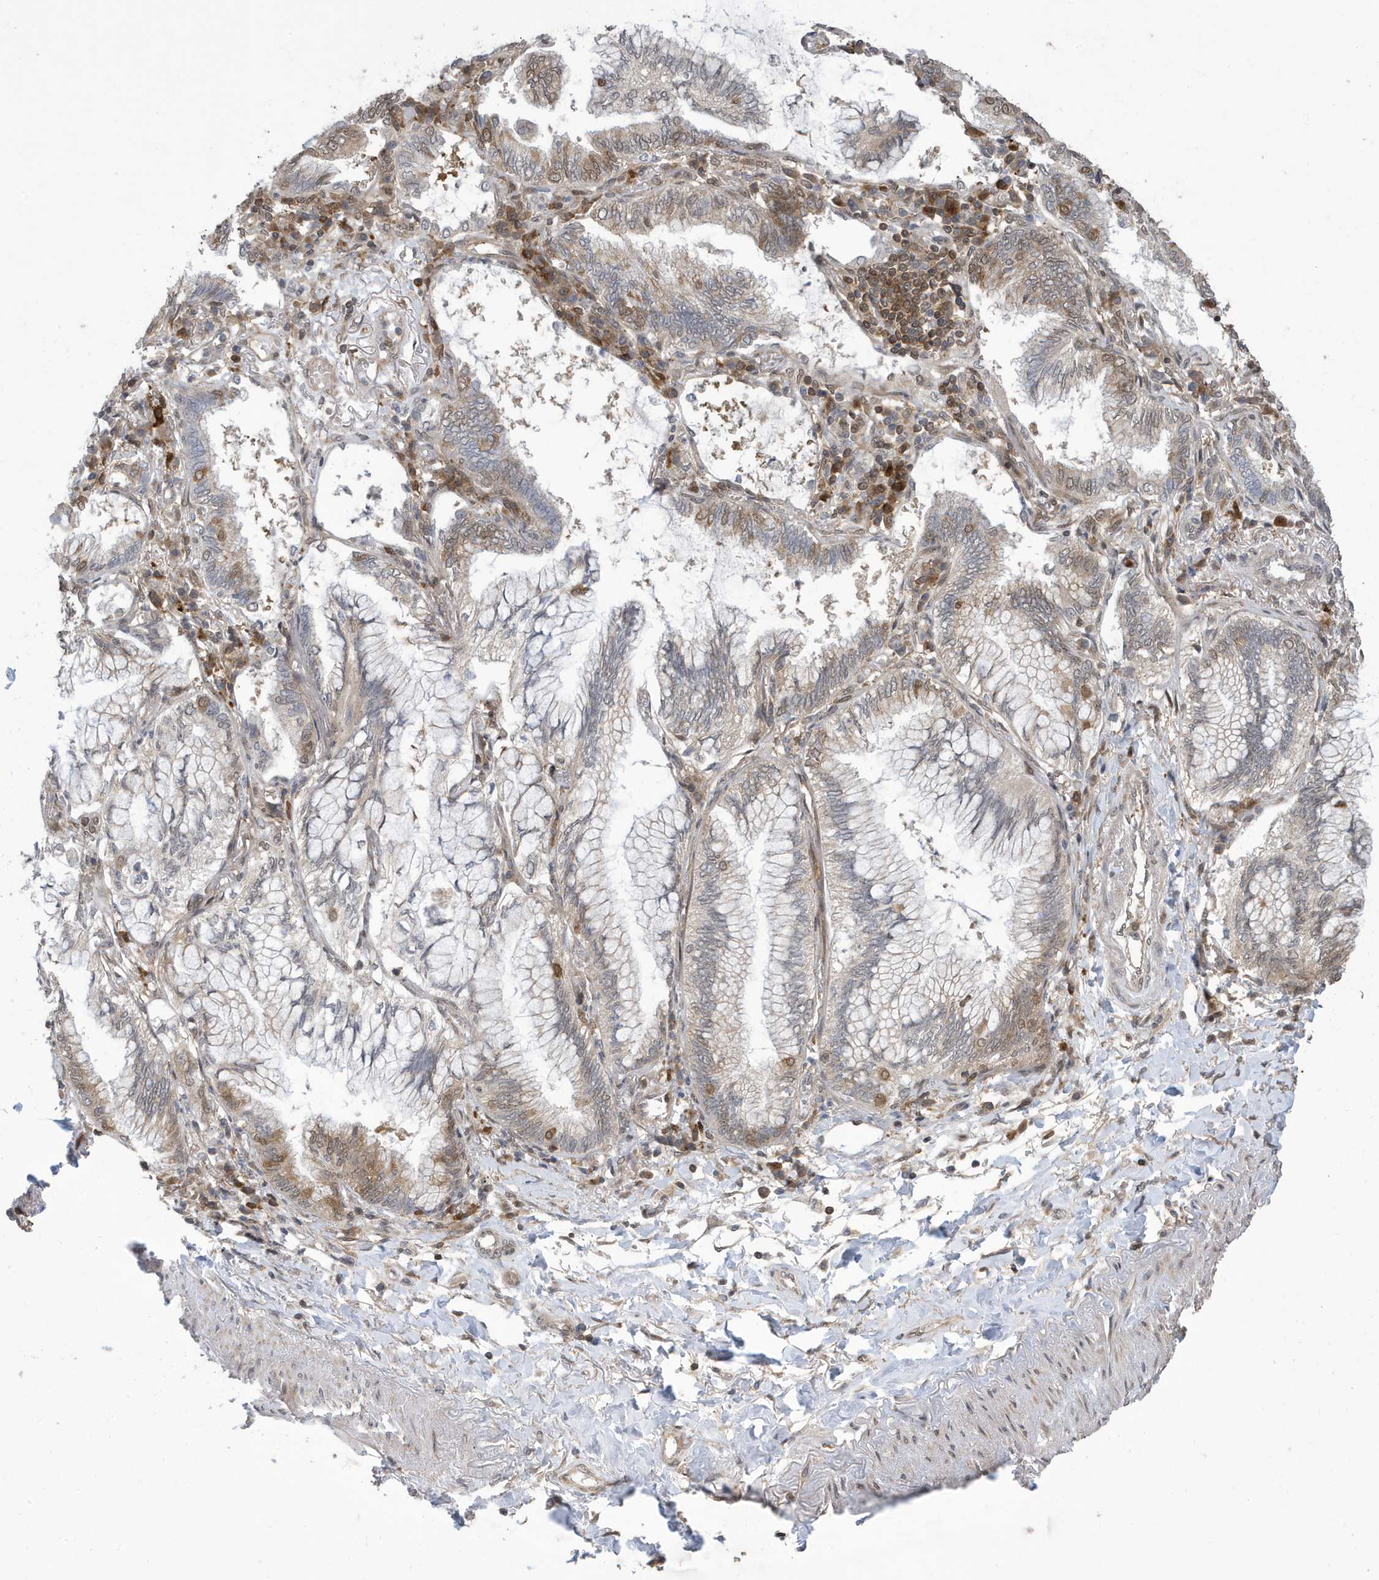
{"staining": {"intensity": "weak", "quantity": "<25%", "location": "cytoplasmic/membranous,nuclear"}, "tissue": "lung cancer", "cell_type": "Tumor cells", "image_type": "cancer", "snomed": [{"axis": "morphology", "description": "Adenocarcinoma, NOS"}, {"axis": "topography", "description": "Lung"}], "caption": "A high-resolution histopathology image shows immunohistochemistry staining of lung cancer (adenocarcinoma), which demonstrates no significant positivity in tumor cells.", "gene": "UBQLN1", "patient": {"sex": "female", "age": 70}}